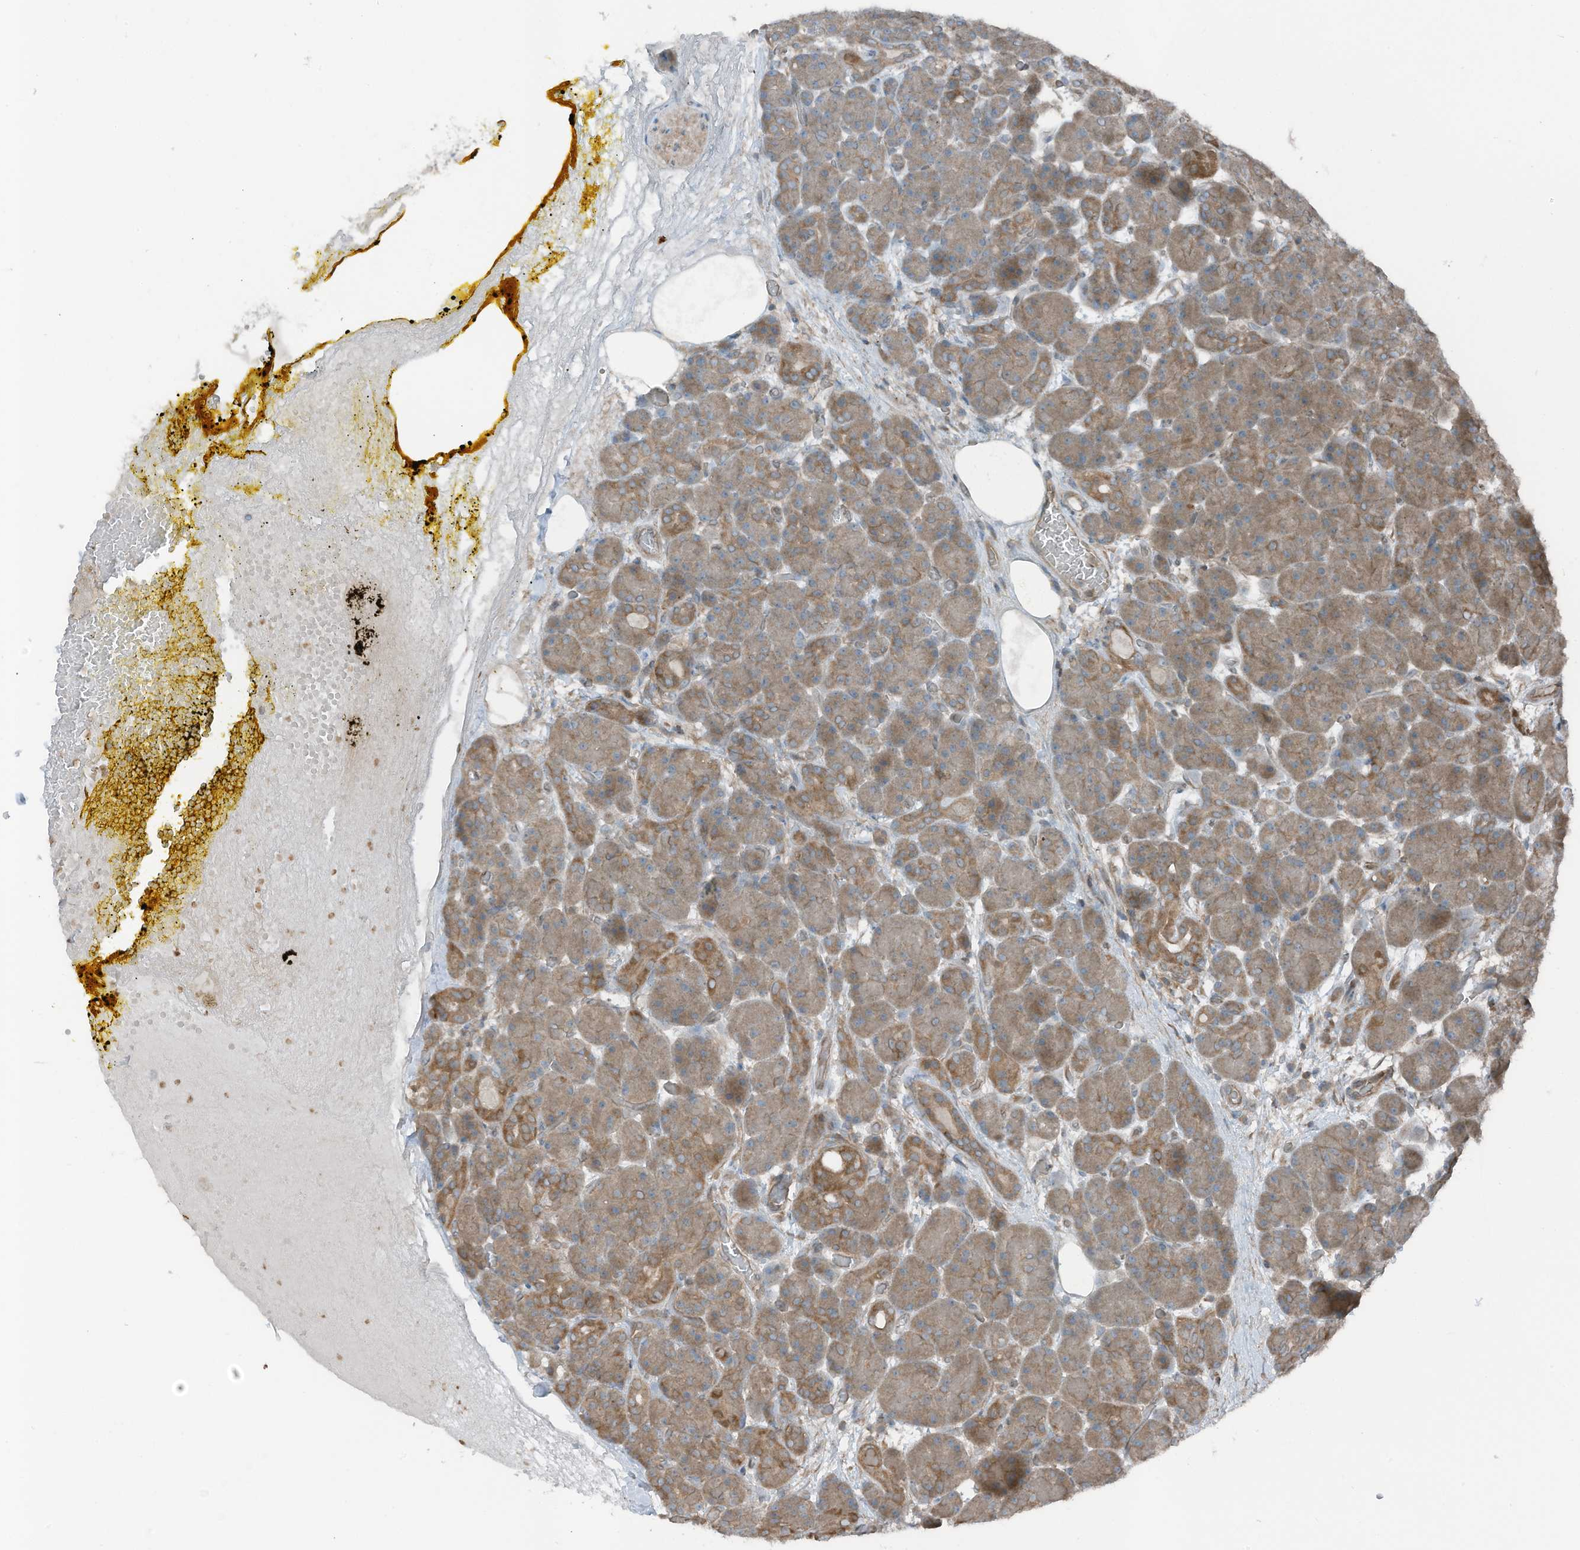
{"staining": {"intensity": "moderate", "quantity": ">75%", "location": "cytoplasmic/membranous"}, "tissue": "pancreas", "cell_type": "Exocrine glandular cells", "image_type": "normal", "snomed": [{"axis": "morphology", "description": "Normal tissue, NOS"}, {"axis": "topography", "description": "Pancreas"}], "caption": "Protein staining of unremarkable pancreas reveals moderate cytoplasmic/membranous staining in approximately >75% of exocrine glandular cells. (Stains: DAB in brown, nuclei in blue, Microscopy: brightfield microscopy at high magnification).", "gene": "TXNDC9", "patient": {"sex": "male", "age": 63}}